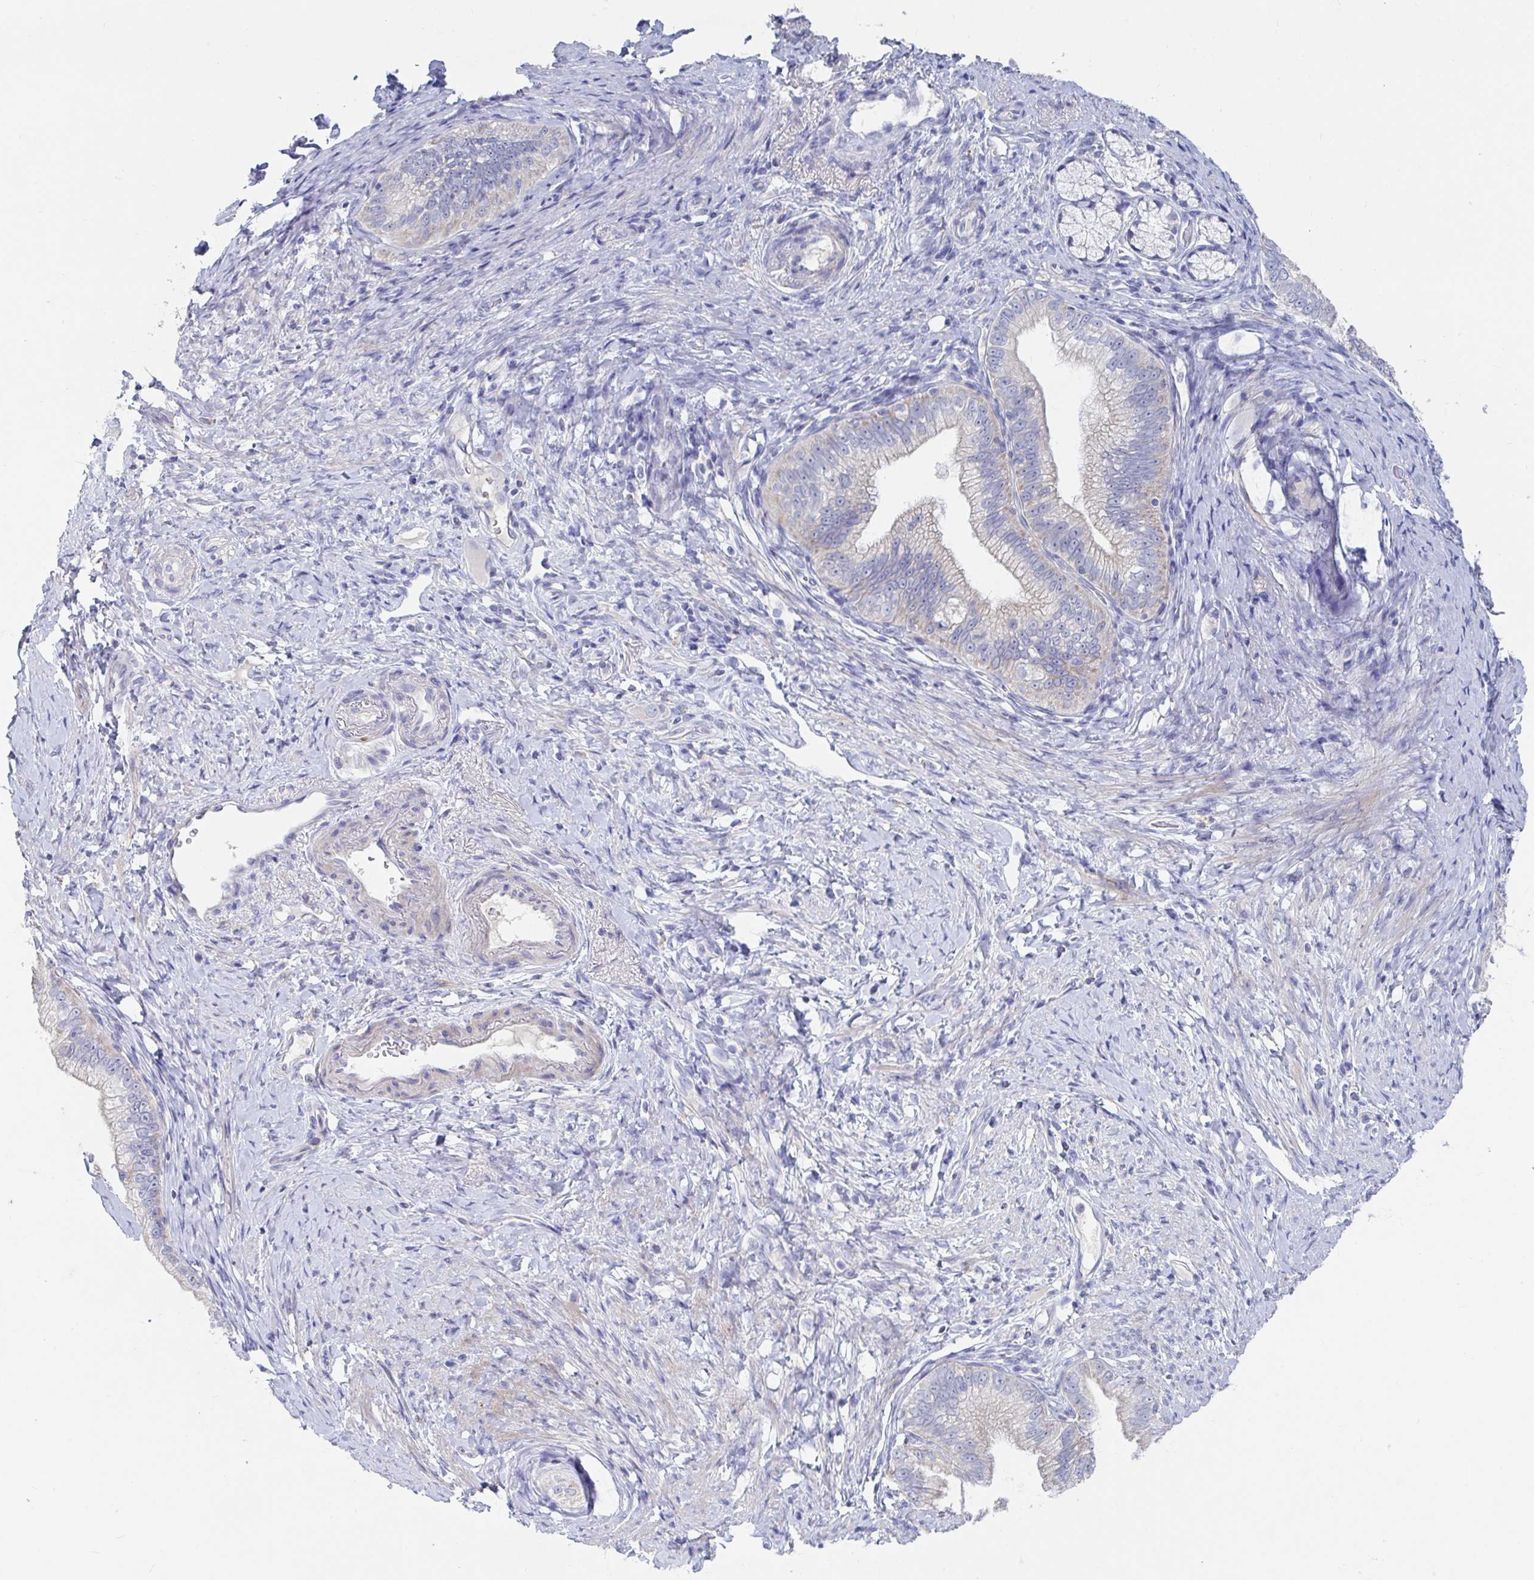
{"staining": {"intensity": "negative", "quantity": "none", "location": "none"}, "tissue": "pancreatic cancer", "cell_type": "Tumor cells", "image_type": "cancer", "snomed": [{"axis": "morphology", "description": "Adenocarcinoma, NOS"}, {"axis": "topography", "description": "Pancreas"}], "caption": "DAB immunohistochemical staining of pancreatic adenocarcinoma reveals no significant expression in tumor cells.", "gene": "ZNF561", "patient": {"sex": "male", "age": 70}}